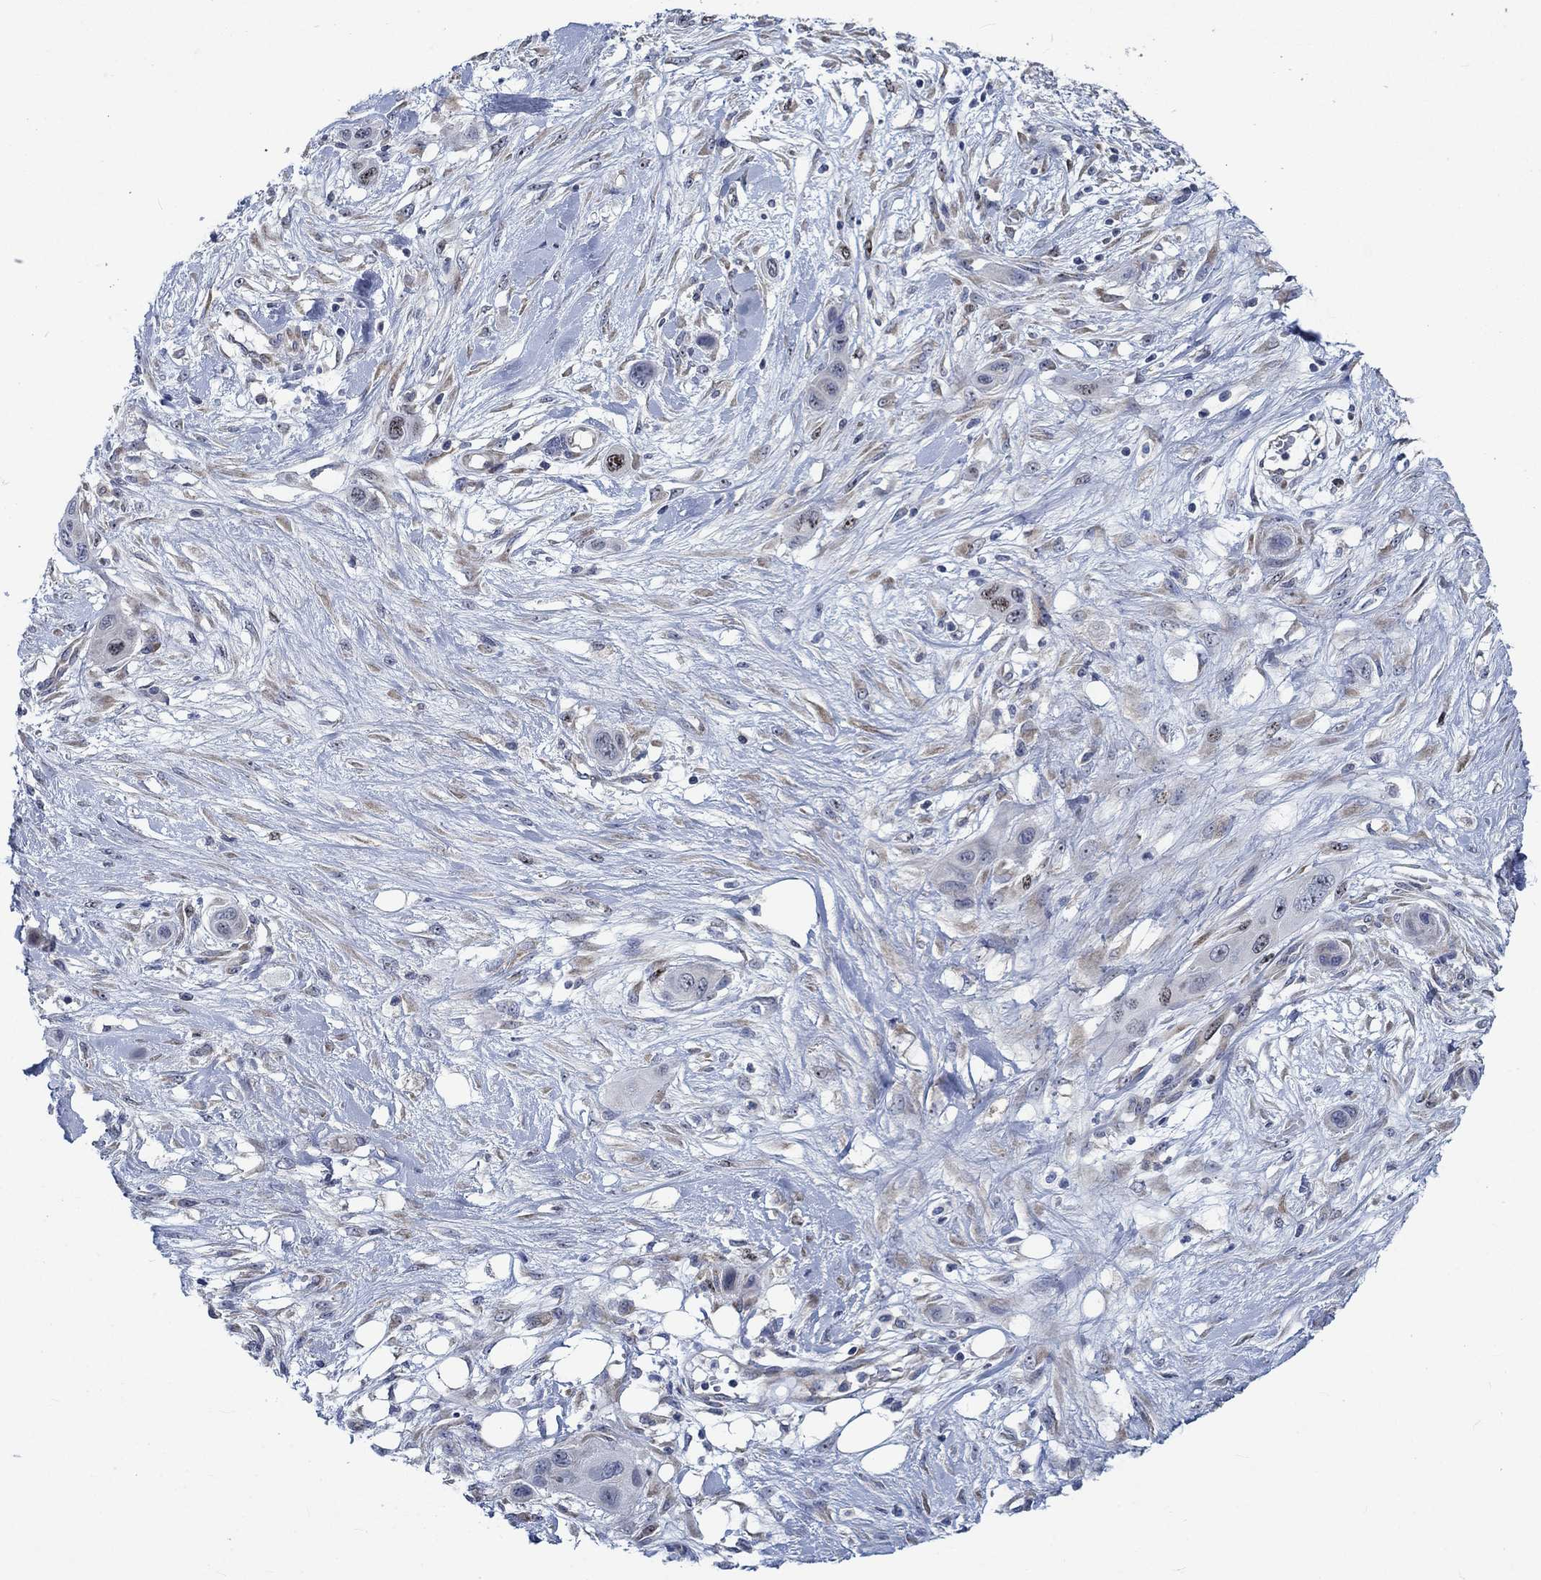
{"staining": {"intensity": "negative", "quantity": "none", "location": "none"}, "tissue": "skin cancer", "cell_type": "Tumor cells", "image_type": "cancer", "snomed": [{"axis": "morphology", "description": "Squamous cell carcinoma, NOS"}, {"axis": "topography", "description": "Skin"}], "caption": "Tumor cells are negative for brown protein staining in skin cancer (squamous cell carcinoma). (Stains: DAB (3,3'-diaminobenzidine) immunohistochemistry (IHC) with hematoxylin counter stain, Microscopy: brightfield microscopy at high magnification).", "gene": "MMP24", "patient": {"sex": "male", "age": 79}}